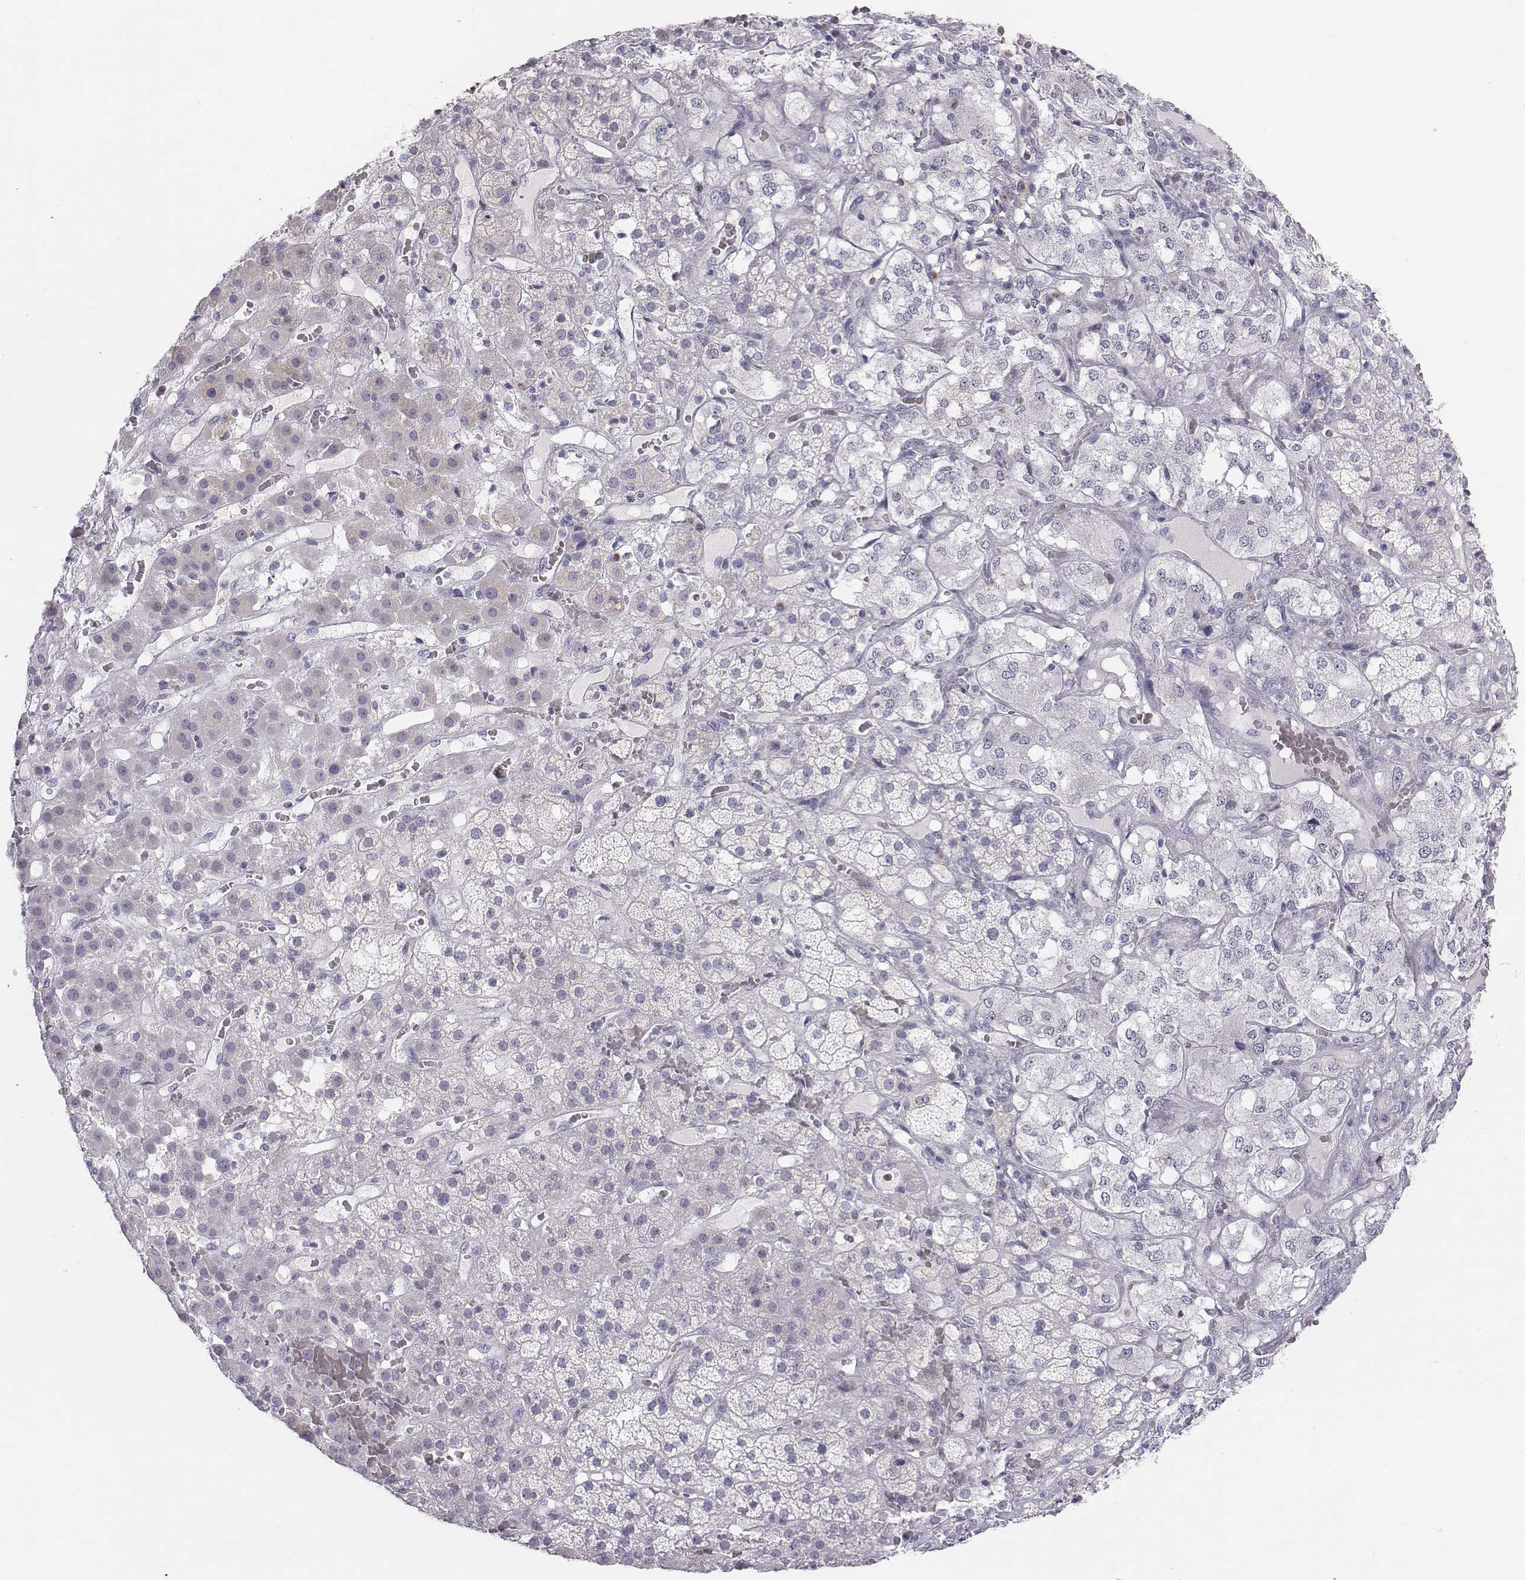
{"staining": {"intensity": "negative", "quantity": "none", "location": "none"}, "tissue": "adrenal gland", "cell_type": "Glandular cells", "image_type": "normal", "snomed": [{"axis": "morphology", "description": "Normal tissue, NOS"}, {"axis": "topography", "description": "Adrenal gland"}], "caption": "The photomicrograph displays no staining of glandular cells in benign adrenal gland. The staining is performed using DAB brown chromogen with nuclei counter-stained in using hematoxylin.", "gene": "C6orf58", "patient": {"sex": "male", "age": 57}}